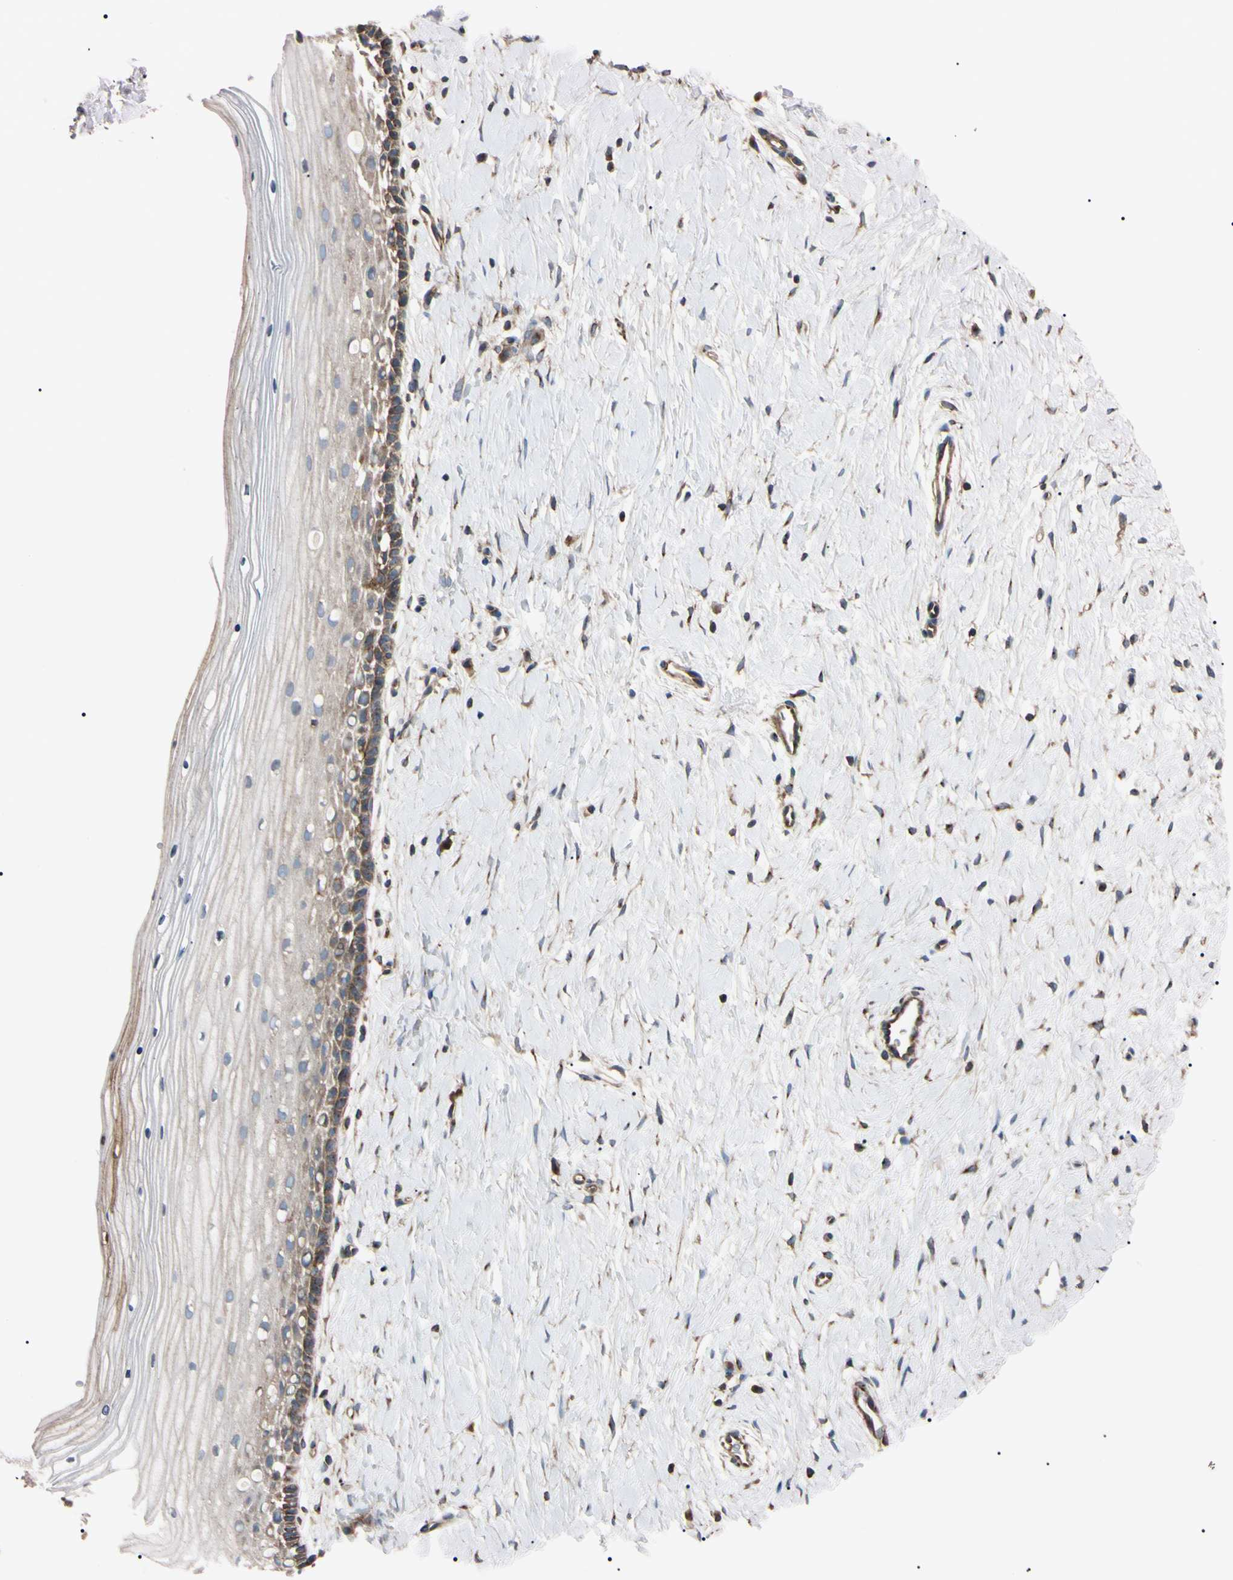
{"staining": {"intensity": "moderate", "quantity": "25%-75%", "location": "cytoplasmic/membranous"}, "tissue": "cervix", "cell_type": "Glandular cells", "image_type": "normal", "snomed": [{"axis": "morphology", "description": "Normal tissue, NOS"}, {"axis": "topography", "description": "Cervix"}], "caption": "An IHC histopathology image of benign tissue is shown. Protein staining in brown highlights moderate cytoplasmic/membranous positivity in cervix within glandular cells.", "gene": "PRKACA", "patient": {"sex": "female", "age": 39}}